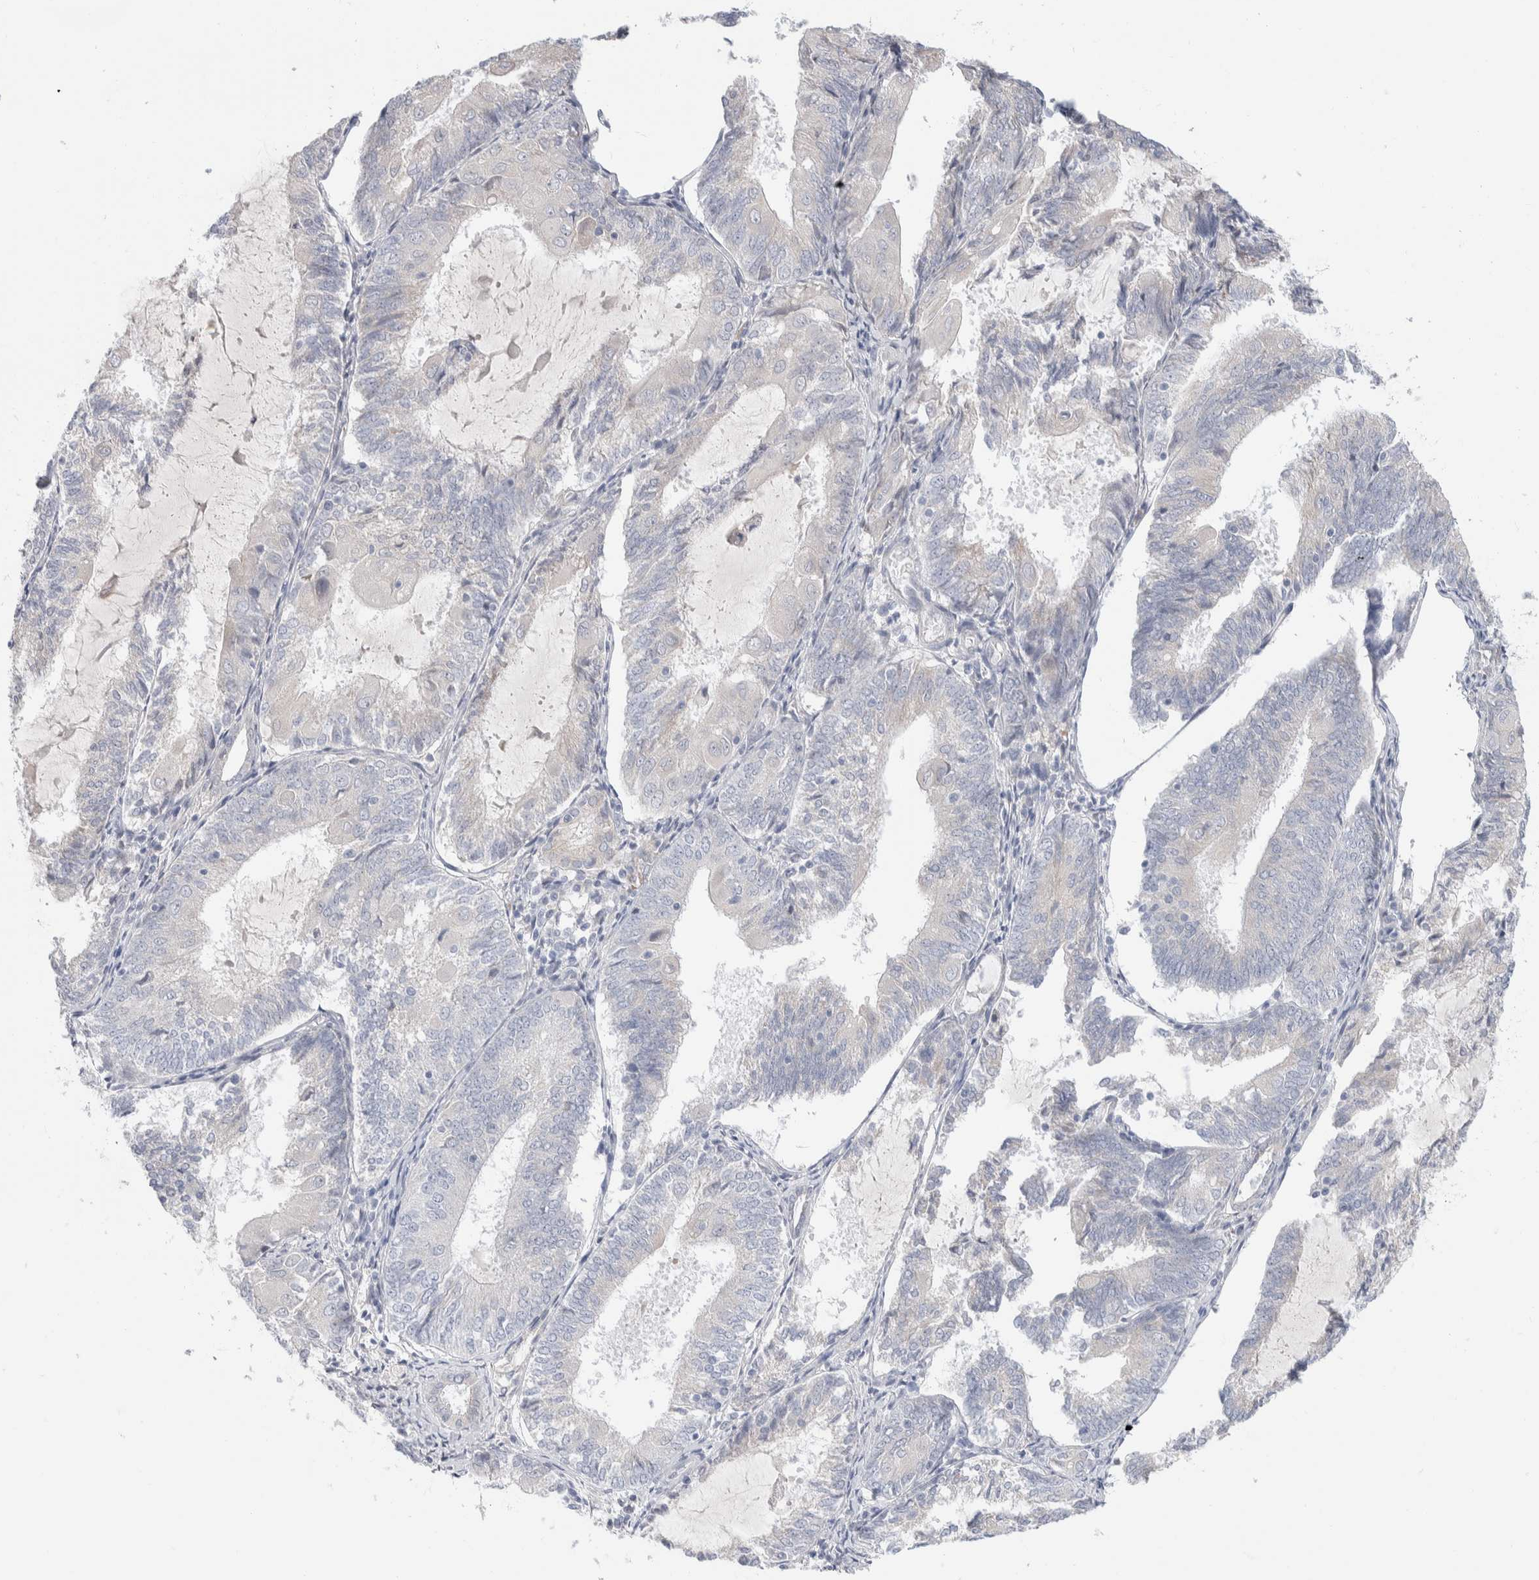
{"staining": {"intensity": "negative", "quantity": "none", "location": "none"}, "tissue": "endometrial cancer", "cell_type": "Tumor cells", "image_type": "cancer", "snomed": [{"axis": "morphology", "description": "Adenocarcinoma, NOS"}, {"axis": "topography", "description": "Endometrium"}], "caption": "There is no significant expression in tumor cells of endometrial adenocarcinoma.", "gene": "RUSF1", "patient": {"sex": "female", "age": 81}}